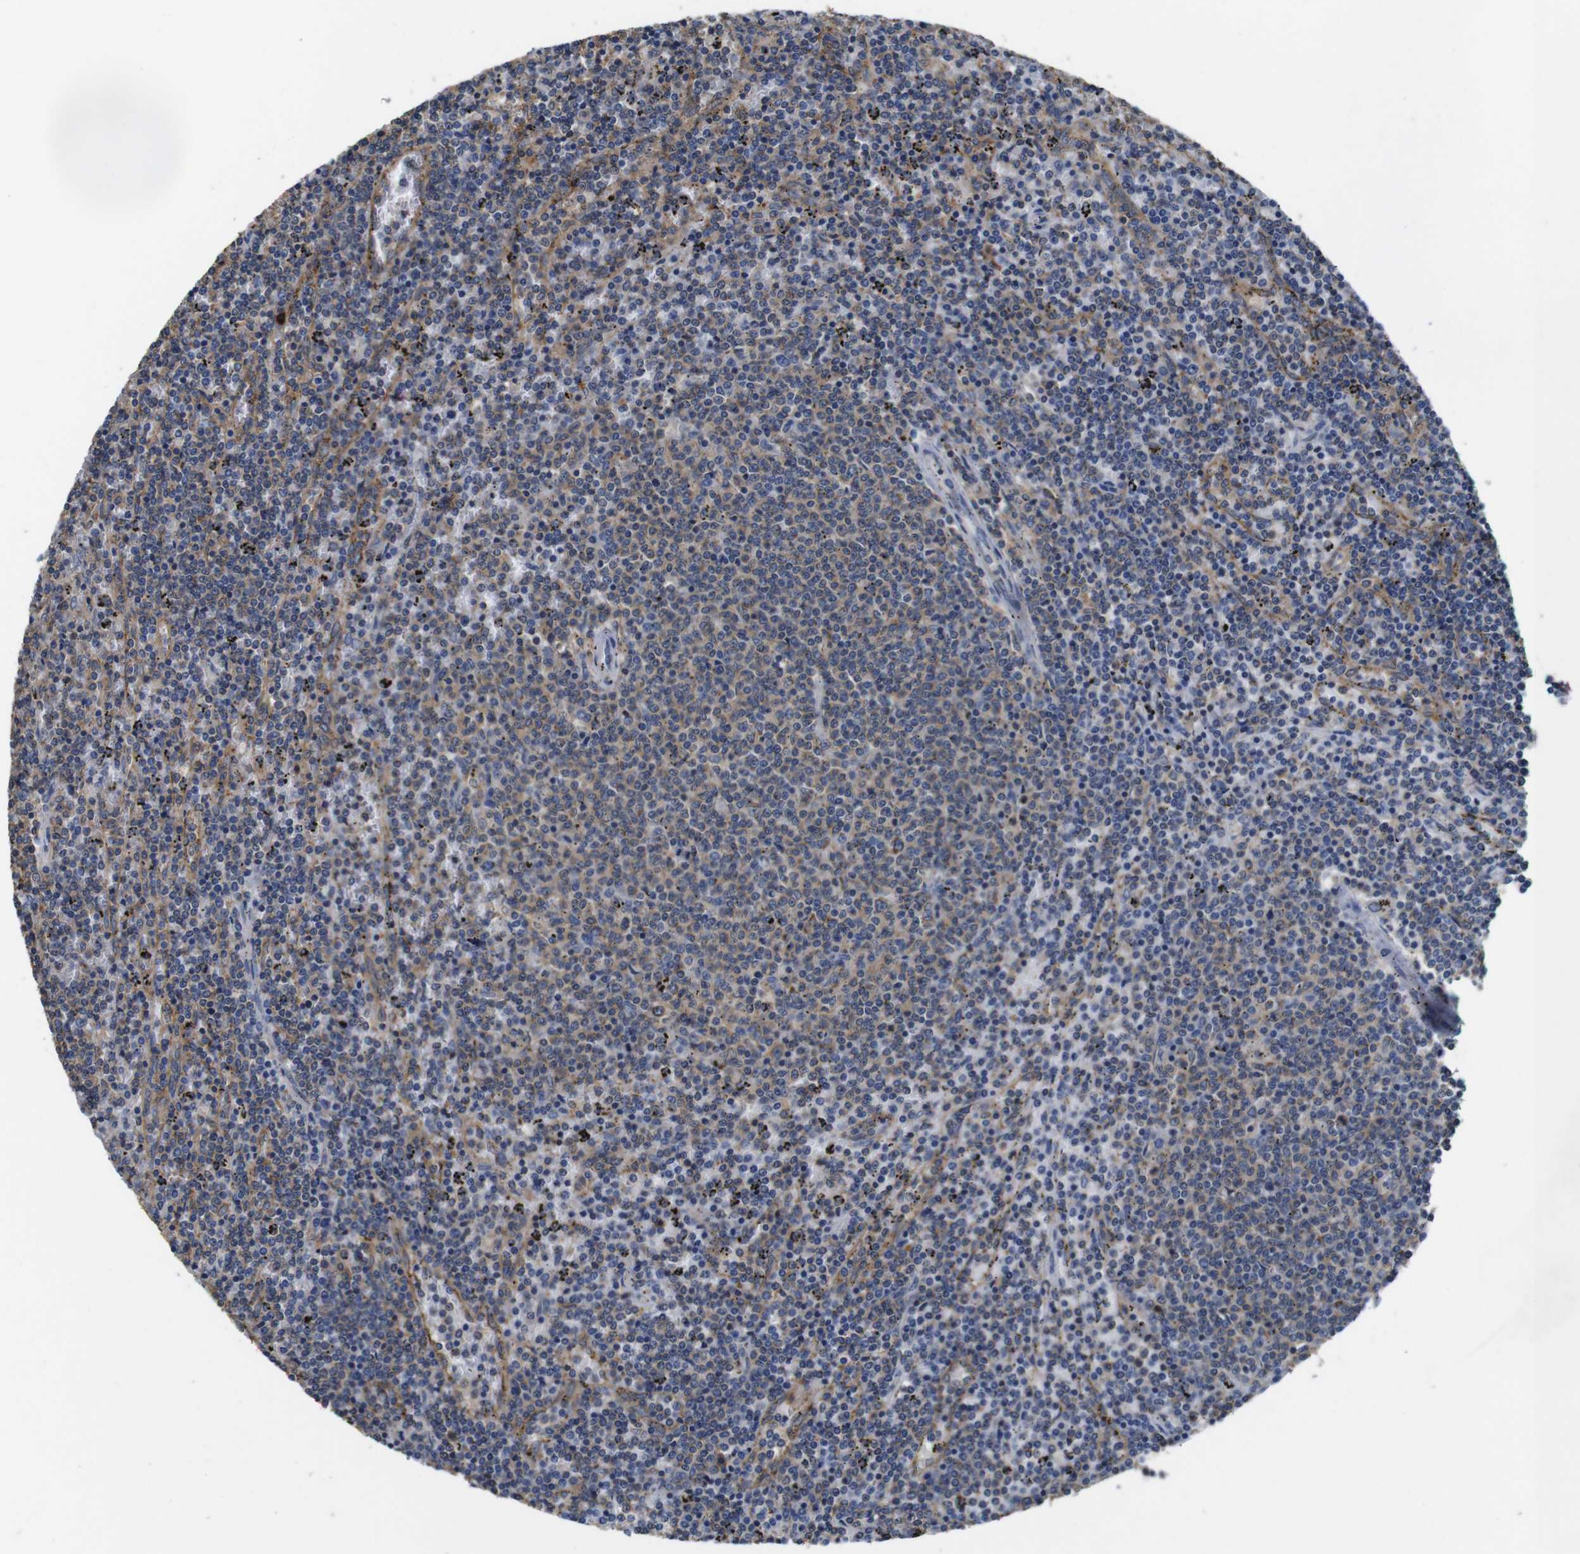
{"staining": {"intensity": "weak", "quantity": "<25%", "location": "cytoplasmic/membranous"}, "tissue": "lymphoma", "cell_type": "Tumor cells", "image_type": "cancer", "snomed": [{"axis": "morphology", "description": "Malignant lymphoma, non-Hodgkin's type, Low grade"}, {"axis": "topography", "description": "Spleen"}], "caption": "An image of human lymphoma is negative for staining in tumor cells.", "gene": "GLIPR1", "patient": {"sex": "female", "age": 50}}